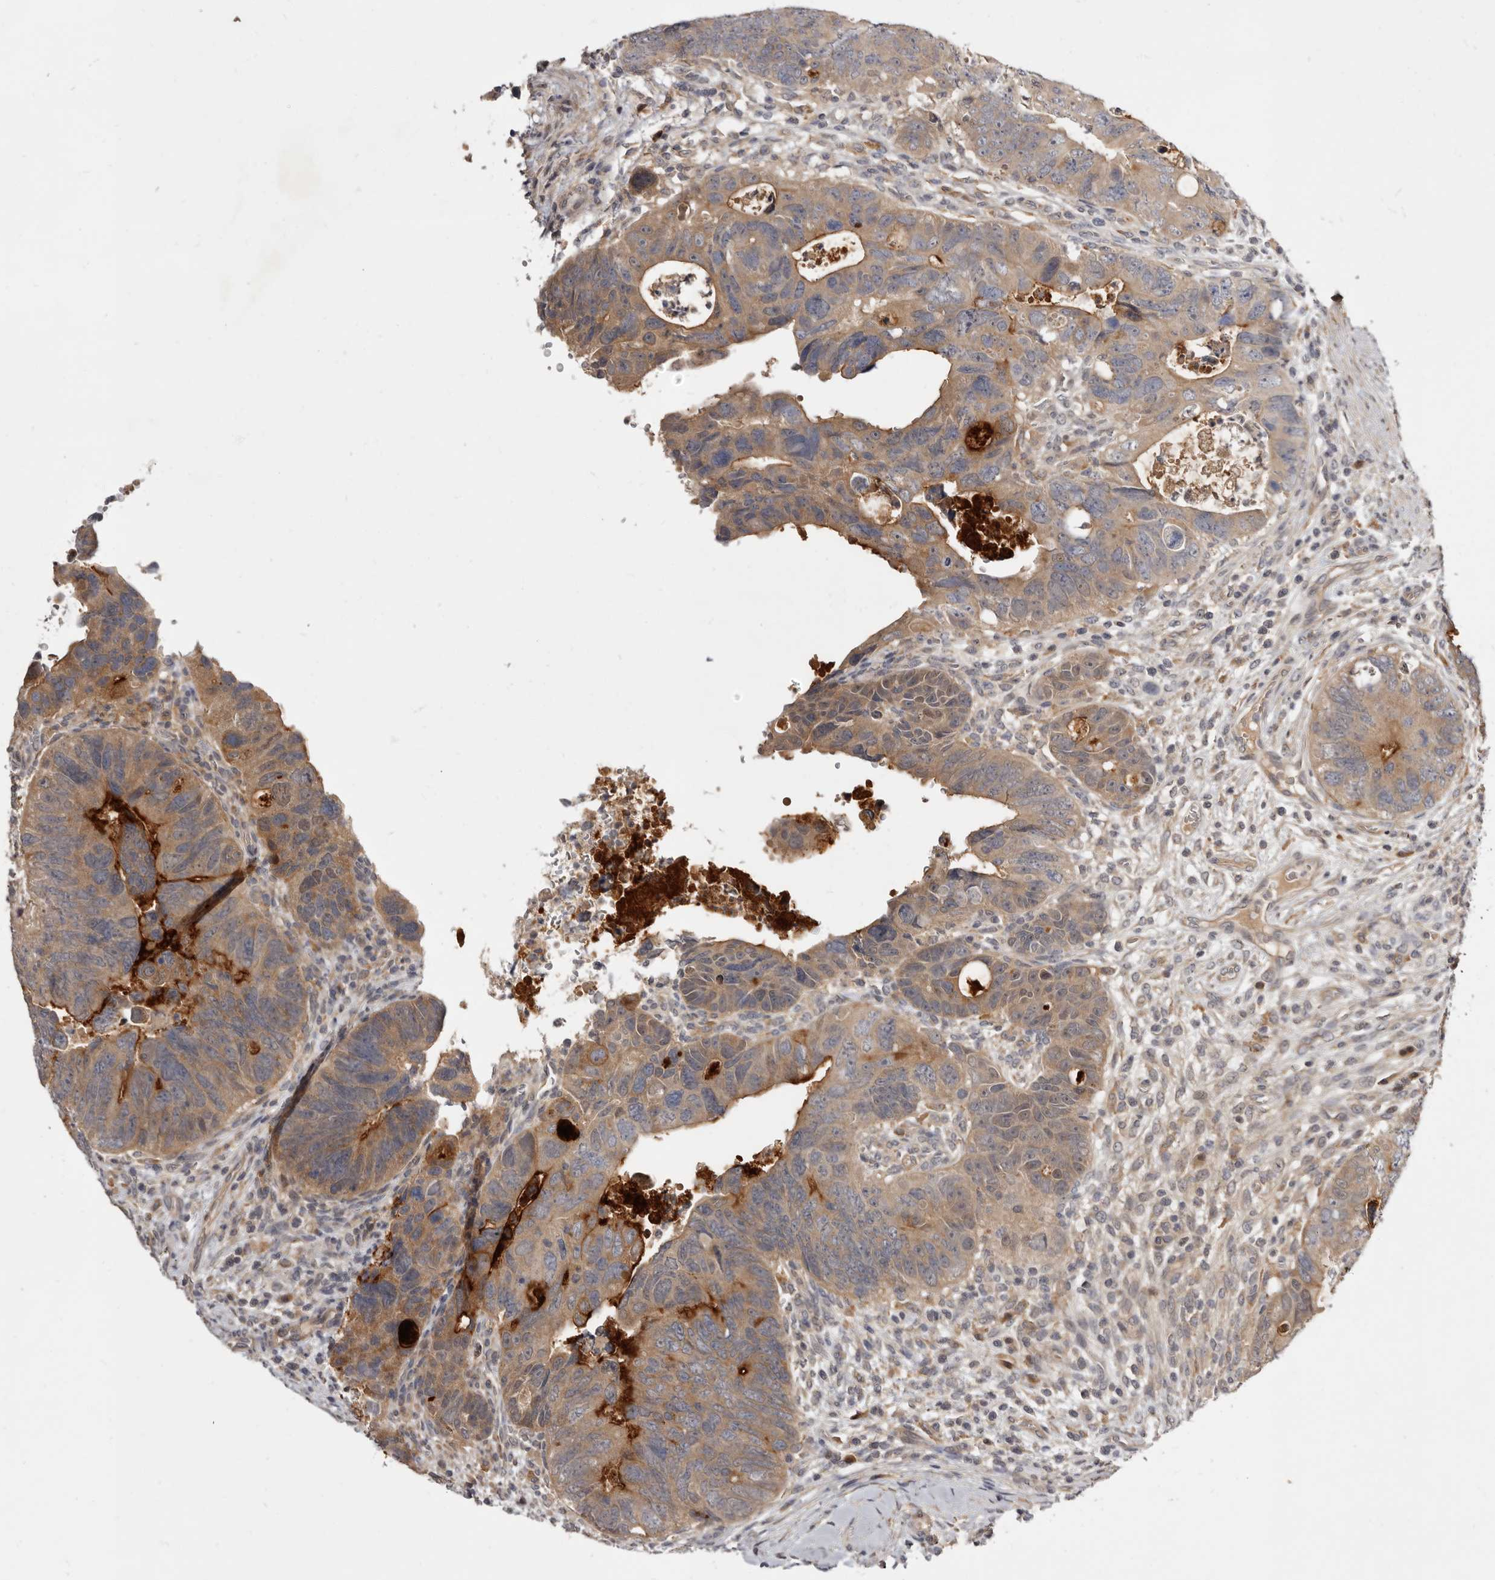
{"staining": {"intensity": "moderate", "quantity": ">75%", "location": "cytoplasmic/membranous"}, "tissue": "colorectal cancer", "cell_type": "Tumor cells", "image_type": "cancer", "snomed": [{"axis": "morphology", "description": "Adenocarcinoma, NOS"}, {"axis": "topography", "description": "Rectum"}], "caption": "A histopathology image of human colorectal cancer stained for a protein shows moderate cytoplasmic/membranous brown staining in tumor cells.", "gene": "INAVA", "patient": {"sex": "male", "age": 59}}